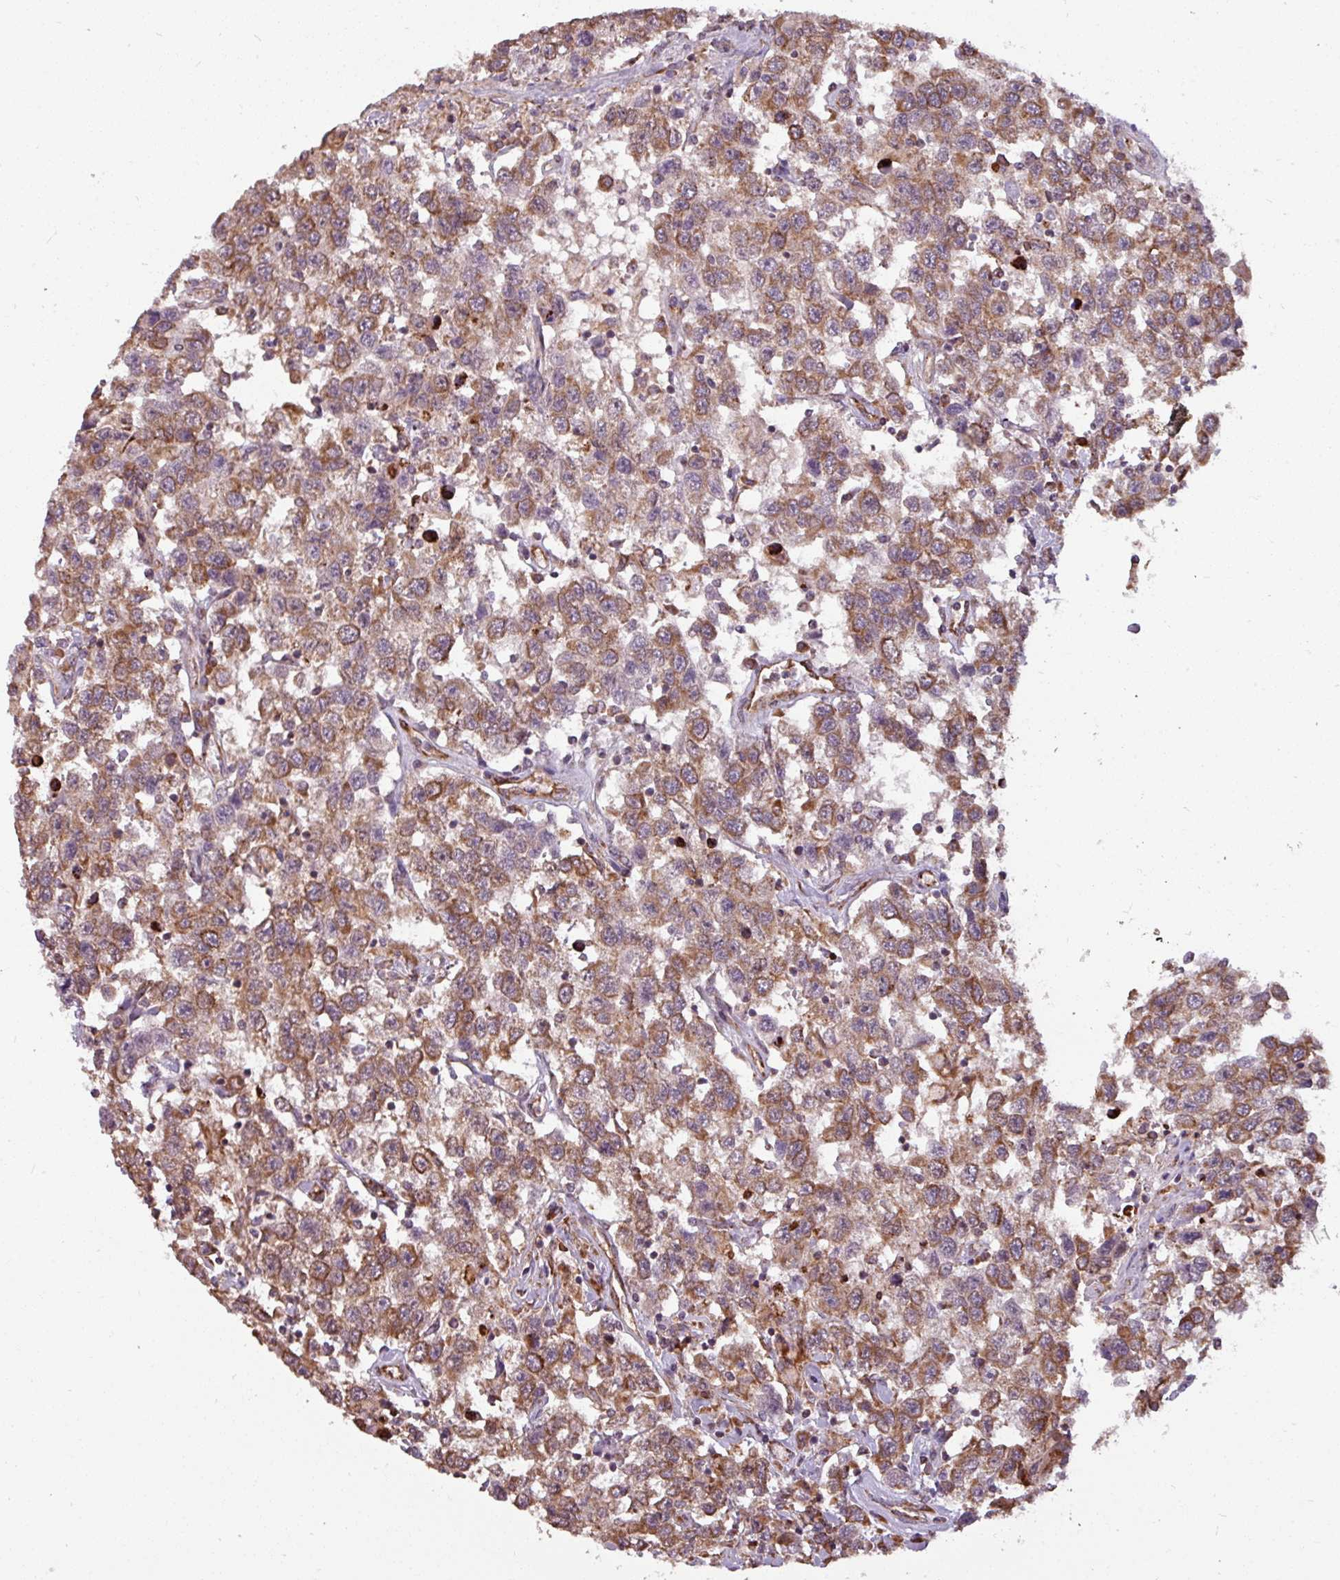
{"staining": {"intensity": "moderate", "quantity": ">75%", "location": "cytoplasmic/membranous"}, "tissue": "testis cancer", "cell_type": "Tumor cells", "image_type": "cancer", "snomed": [{"axis": "morphology", "description": "Seminoma, NOS"}, {"axis": "topography", "description": "Testis"}], "caption": "This is an image of immunohistochemistry staining of testis seminoma, which shows moderate expression in the cytoplasmic/membranous of tumor cells.", "gene": "MAGT1", "patient": {"sex": "male", "age": 41}}